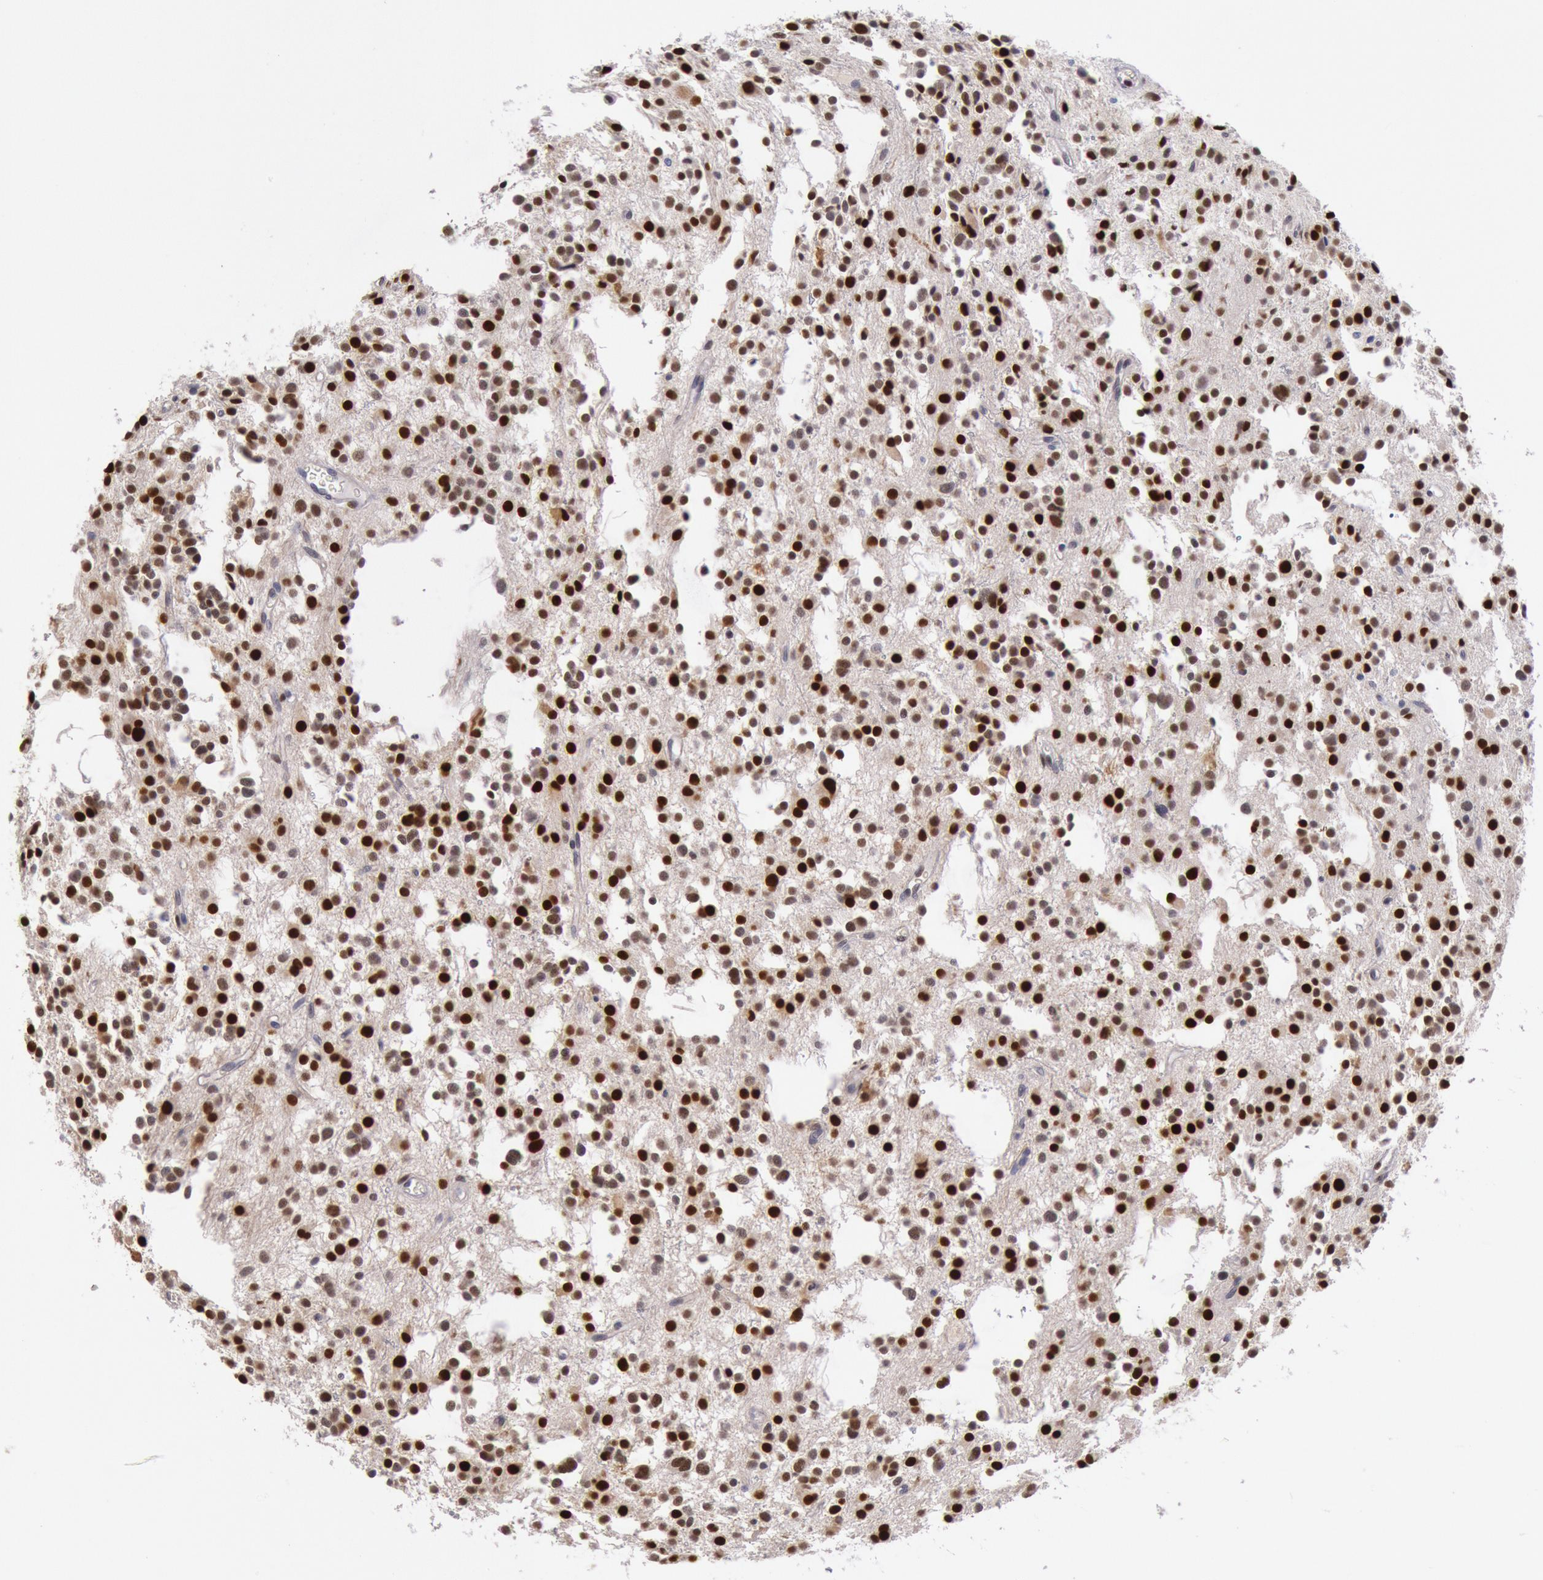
{"staining": {"intensity": "strong", "quantity": ">75%", "location": "nuclear"}, "tissue": "glioma", "cell_type": "Tumor cells", "image_type": "cancer", "snomed": [{"axis": "morphology", "description": "Glioma, malignant, Low grade"}, {"axis": "topography", "description": "Brain"}], "caption": "Strong nuclear protein expression is present in about >75% of tumor cells in malignant glioma (low-grade).", "gene": "RPS6KA5", "patient": {"sex": "female", "age": 36}}